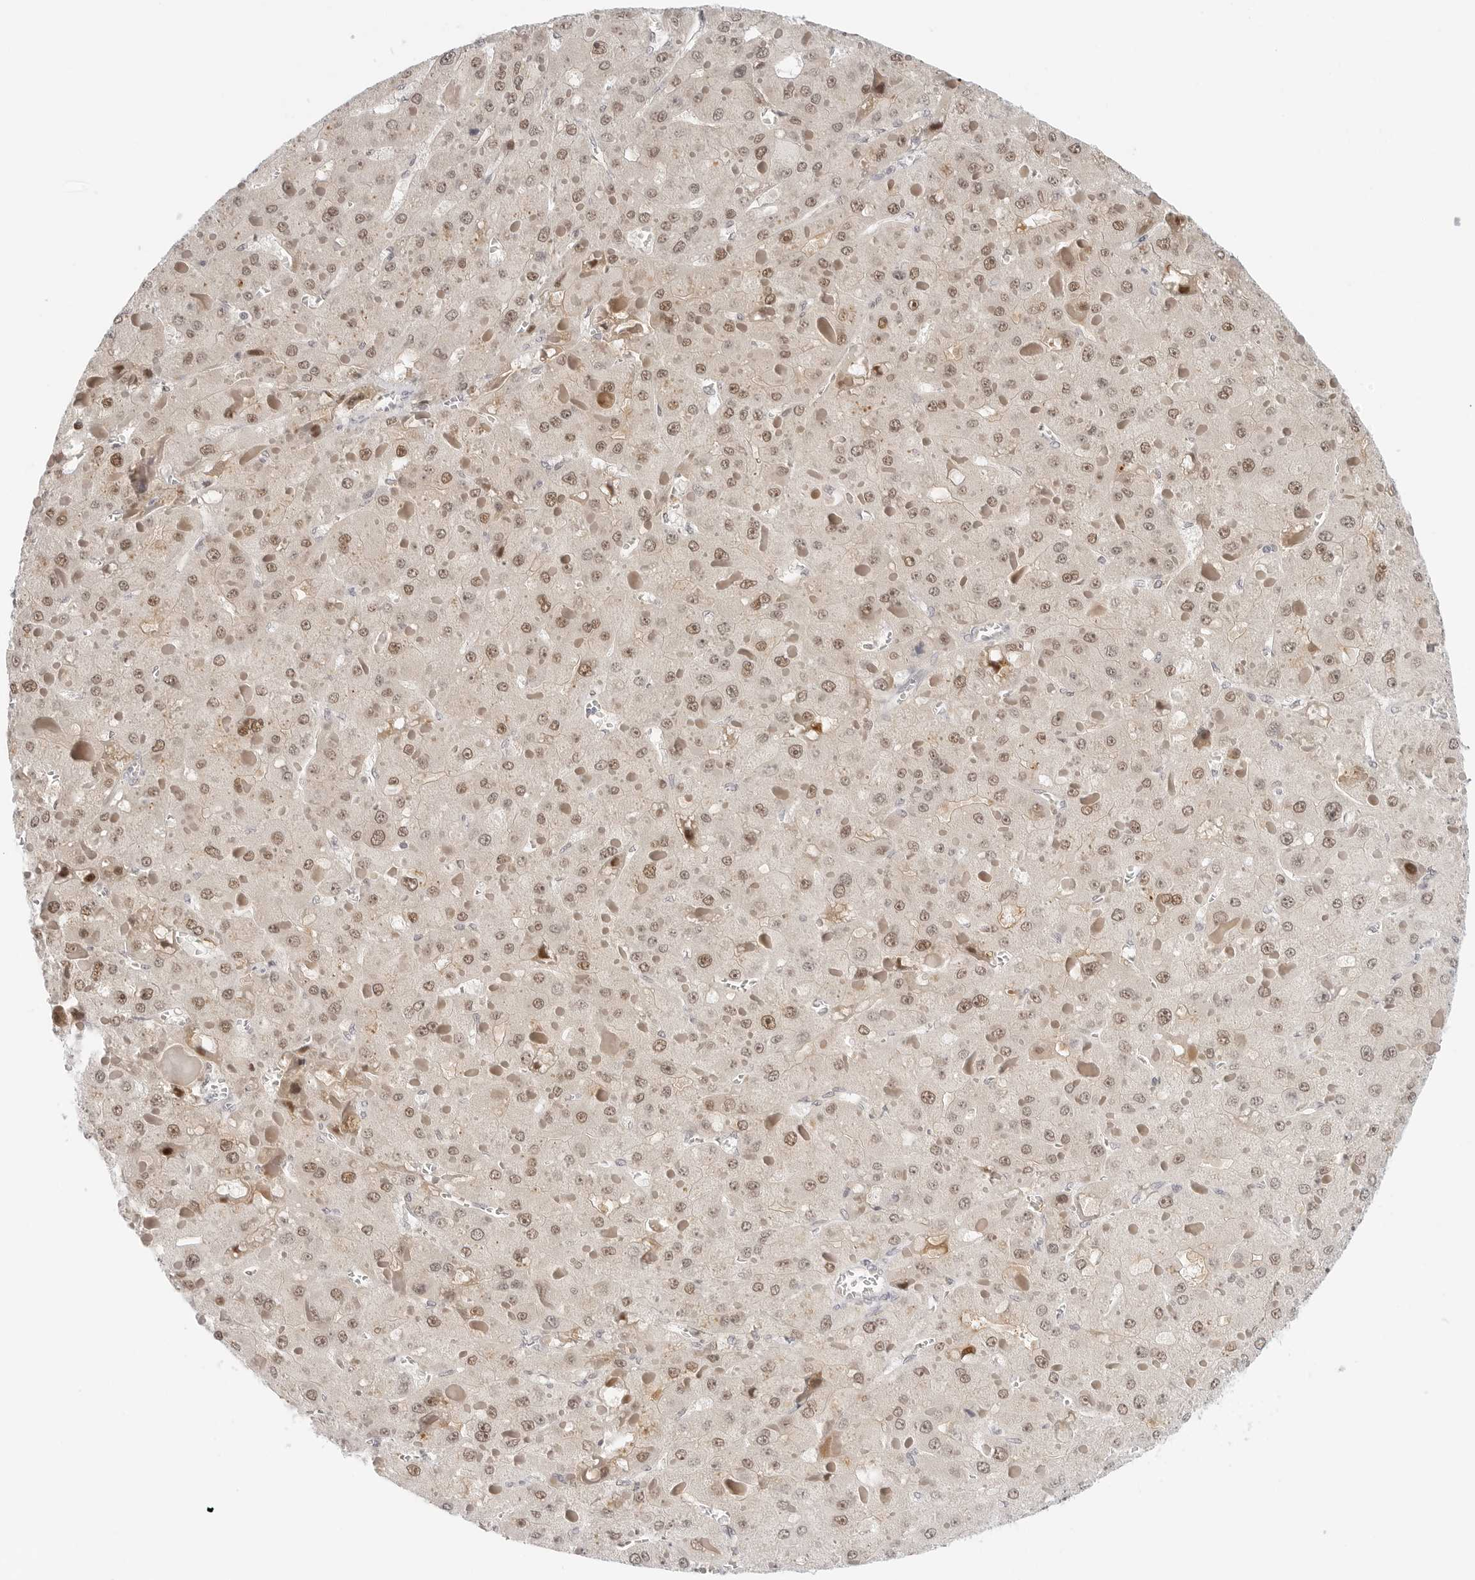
{"staining": {"intensity": "moderate", "quantity": ">75%", "location": "nuclear"}, "tissue": "liver cancer", "cell_type": "Tumor cells", "image_type": "cancer", "snomed": [{"axis": "morphology", "description": "Carcinoma, Hepatocellular, NOS"}, {"axis": "topography", "description": "Liver"}], "caption": "This is an image of immunohistochemistry staining of liver cancer (hepatocellular carcinoma), which shows moderate positivity in the nuclear of tumor cells.", "gene": "TSEN2", "patient": {"sex": "female", "age": 73}}